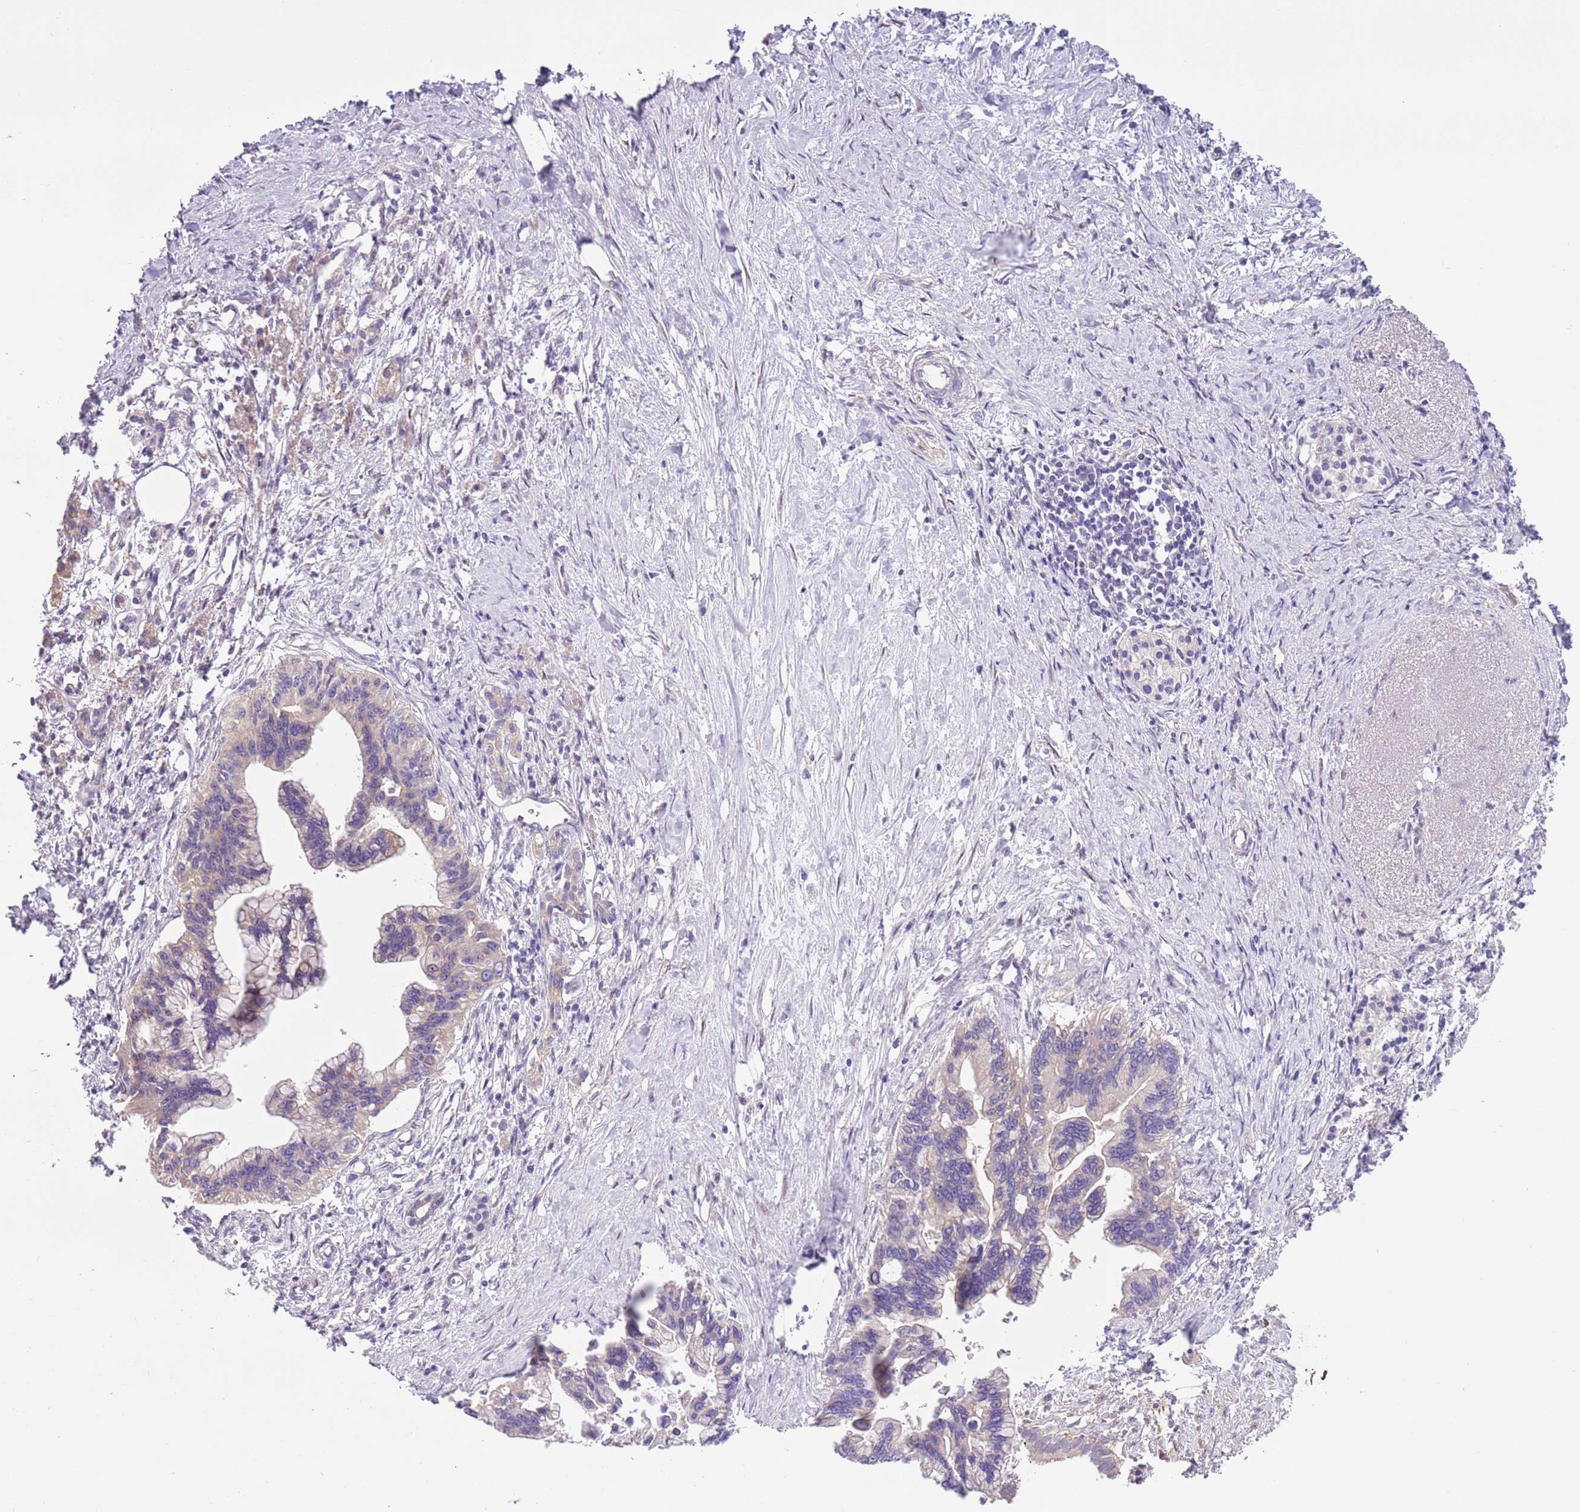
{"staining": {"intensity": "negative", "quantity": "none", "location": "none"}, "tissue": "pancreatic cancer", "cell_type": "Tumor cells", "image_type": "cancer", "snomed": [{"axis": "morphology", "description": "Adenocarcinoma, NOS"}, {"axis": "topography", "description": "Pancreas"}], "caption": "Tumor cells are negative for brown protein staining in pancreatic cancer. (DAB (3,3'-diaminobenzidine) immunohistochemistry (IHC) with hematoxylin counter stain).", "gene": "CAPN9", "patient": {"sex": "female", "age": 83}}